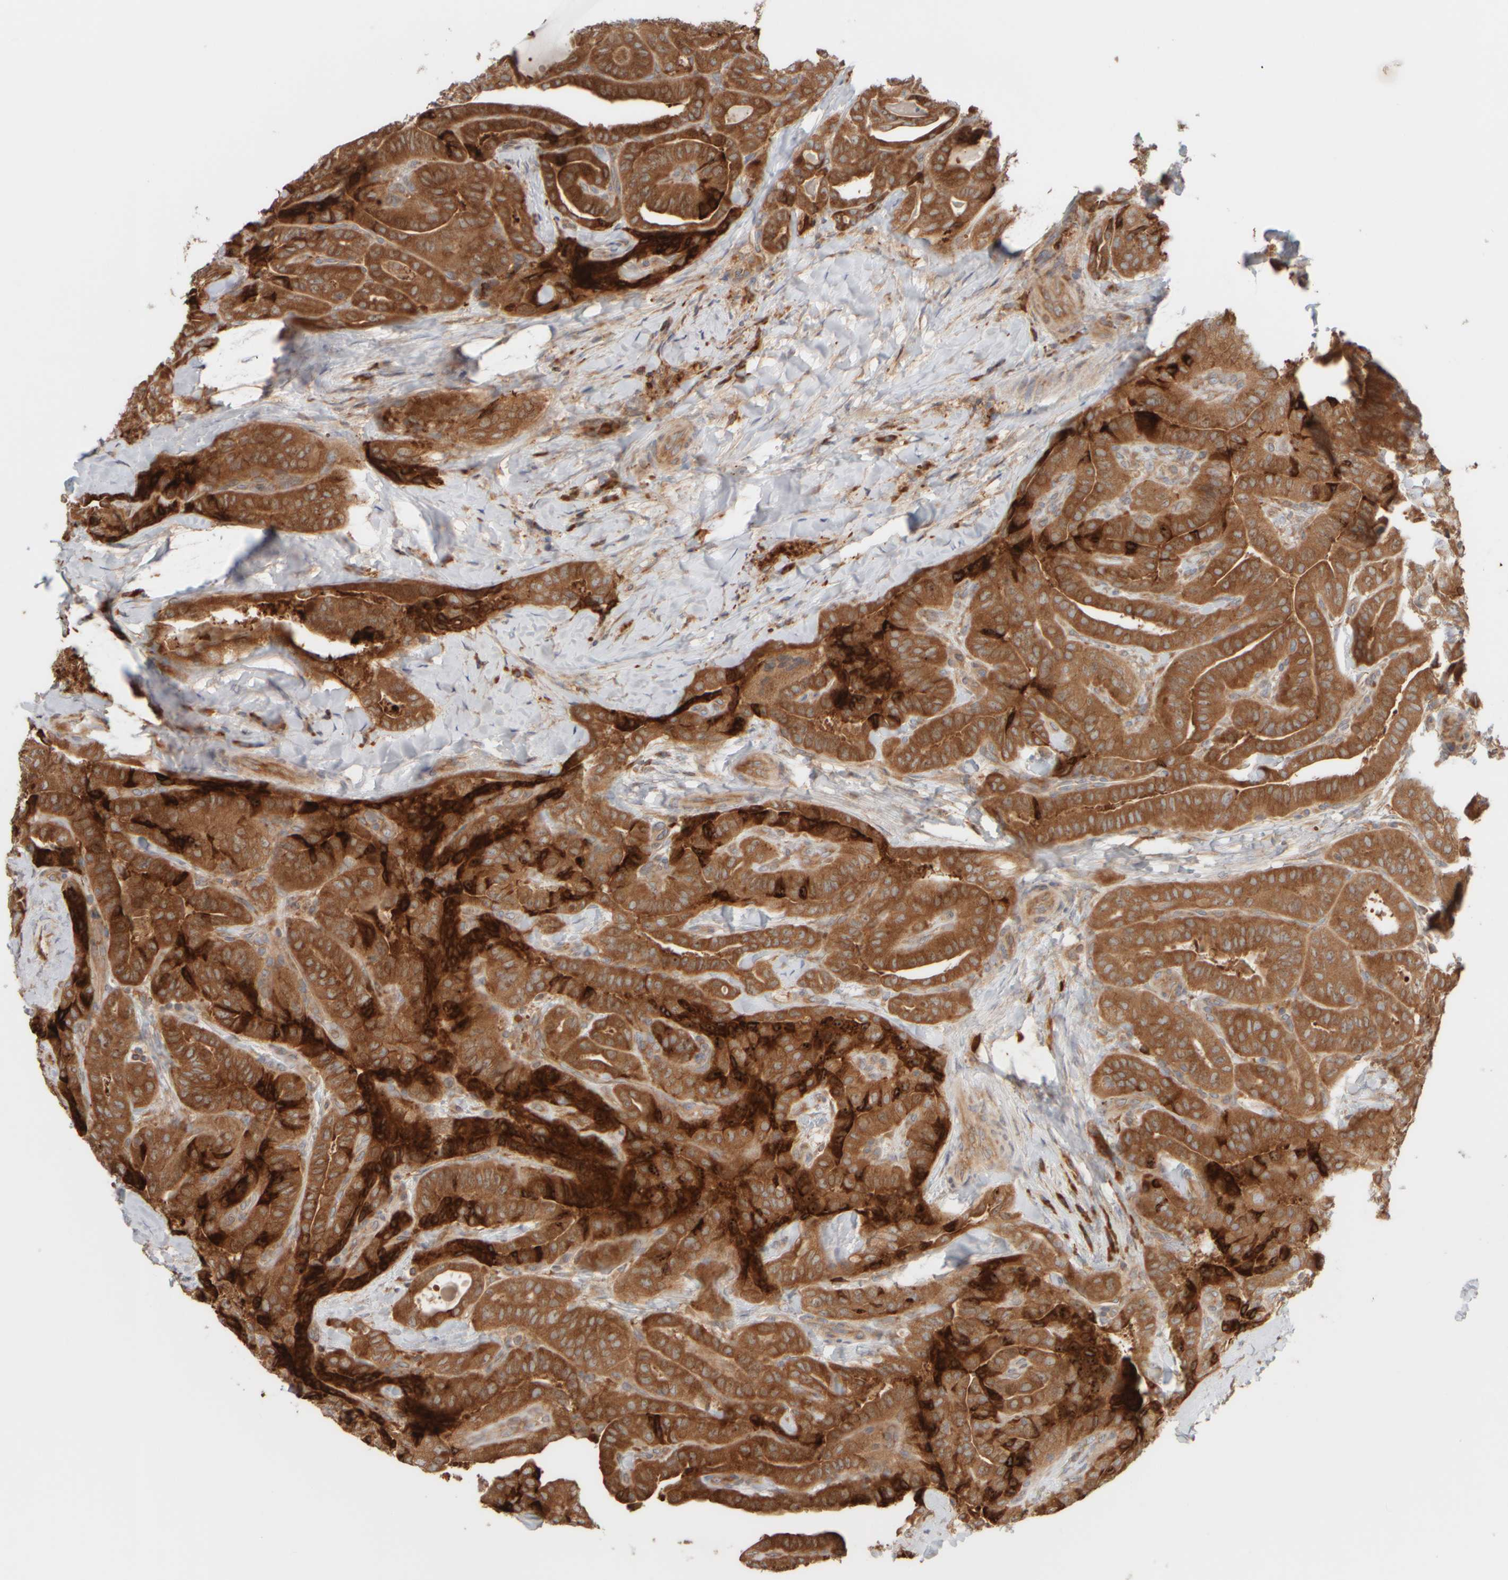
{"staining": {"intensity": "strong", "quantity": ">75%", "location": "cytoplasmic/membranous"}, "tissue": "thyroid cancer", "cell_type": "Tumor cells", "image_type": "cancer", "snomed": [{"axis": "morphology", "description": "Papillary adenocarcinoma, NOS"}, {"axis": "topography", "description": "Thyroid gland"}], "caption": "Immunohistochemistry (IHC) image of neoplastic tissue: thyroid cancer (papillary adenocarcinoma) stained using immunohistochemistry displays high levels of strong protein expression localized specifically in the cytoplasmic/membranous of tumor cells, appearing as a cytoplasmic/membranous brown color.", "gene": "EIF2B3", "patient": {"sex": "male", "age": 77}}